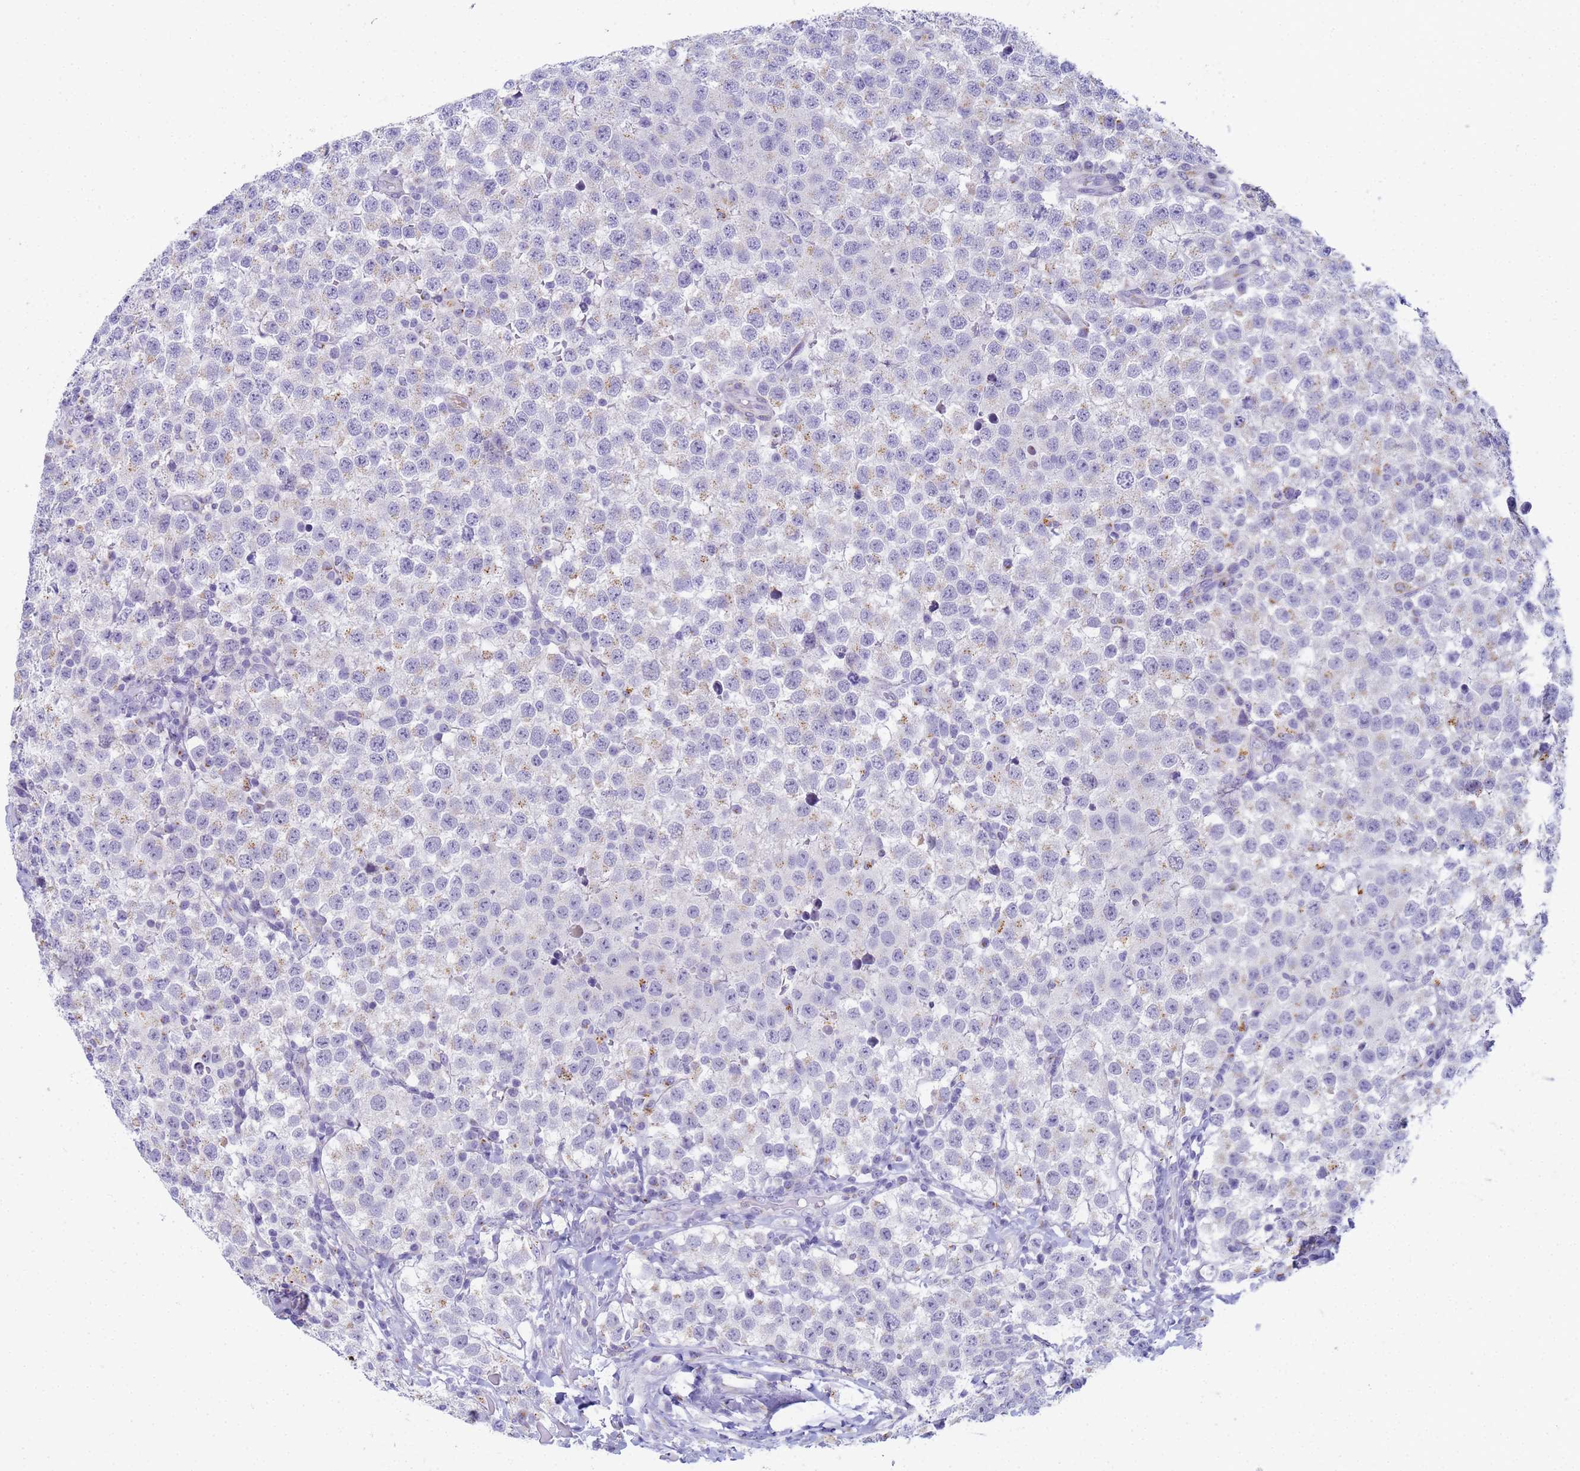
{"staining": {"intensity": "negative", "quantity": "none", "location": "none"}, "tissue": "testis cancer", "cell_type": "Tumor cells", "image_type": "cancer", "snomed": [{"axis": "morphology", "description": "Seminoma, NOS"}, {"axis": "topography", "description": "Testis"}], "caption": "Tumor cells show no significant protein expression in testis seminoma.", "gene": "CR1", "patient": {"sex": "male", "age": 34}}